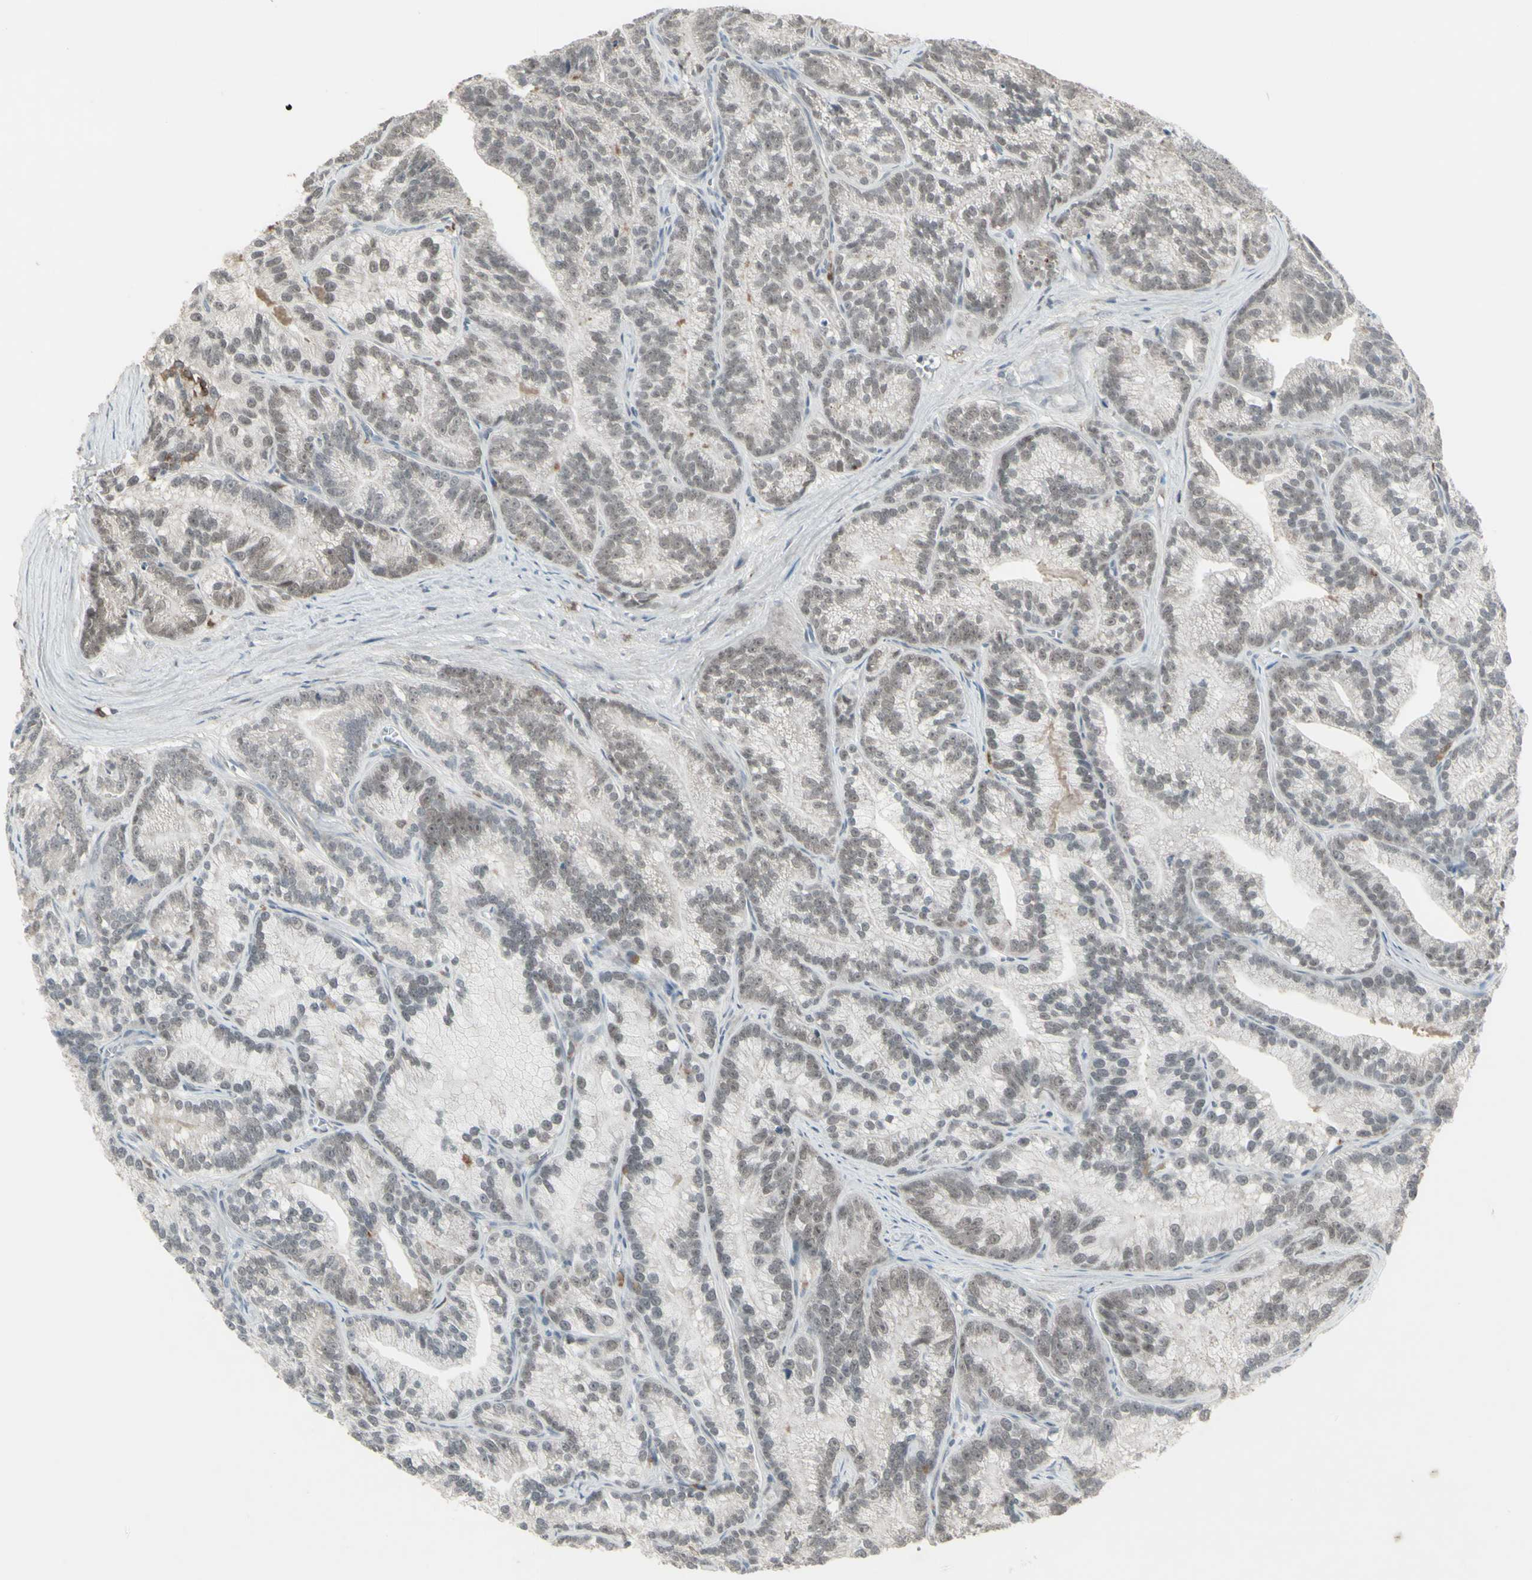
{"staining": {"intensity": "negative", "quantity": "none", "location": "none"}, "tissue": "prostate cancer", "cell_type": "Tumor cells", "image_type": "cancer", "snomed": [{"axis": "morphology", "description": "Adenocarcinoma, Low grade"}, {"axis": "topography", "description": "Prostate"}], "caption": "This is a histopathology image of immunohistochemistry (IHC) staining of prostate cancer (adenocarcinoma (low-grade)), which shows no expression in tumor cells.", "gene": "SAMSN1", "patient": {"sex": "male", "age": 89}}